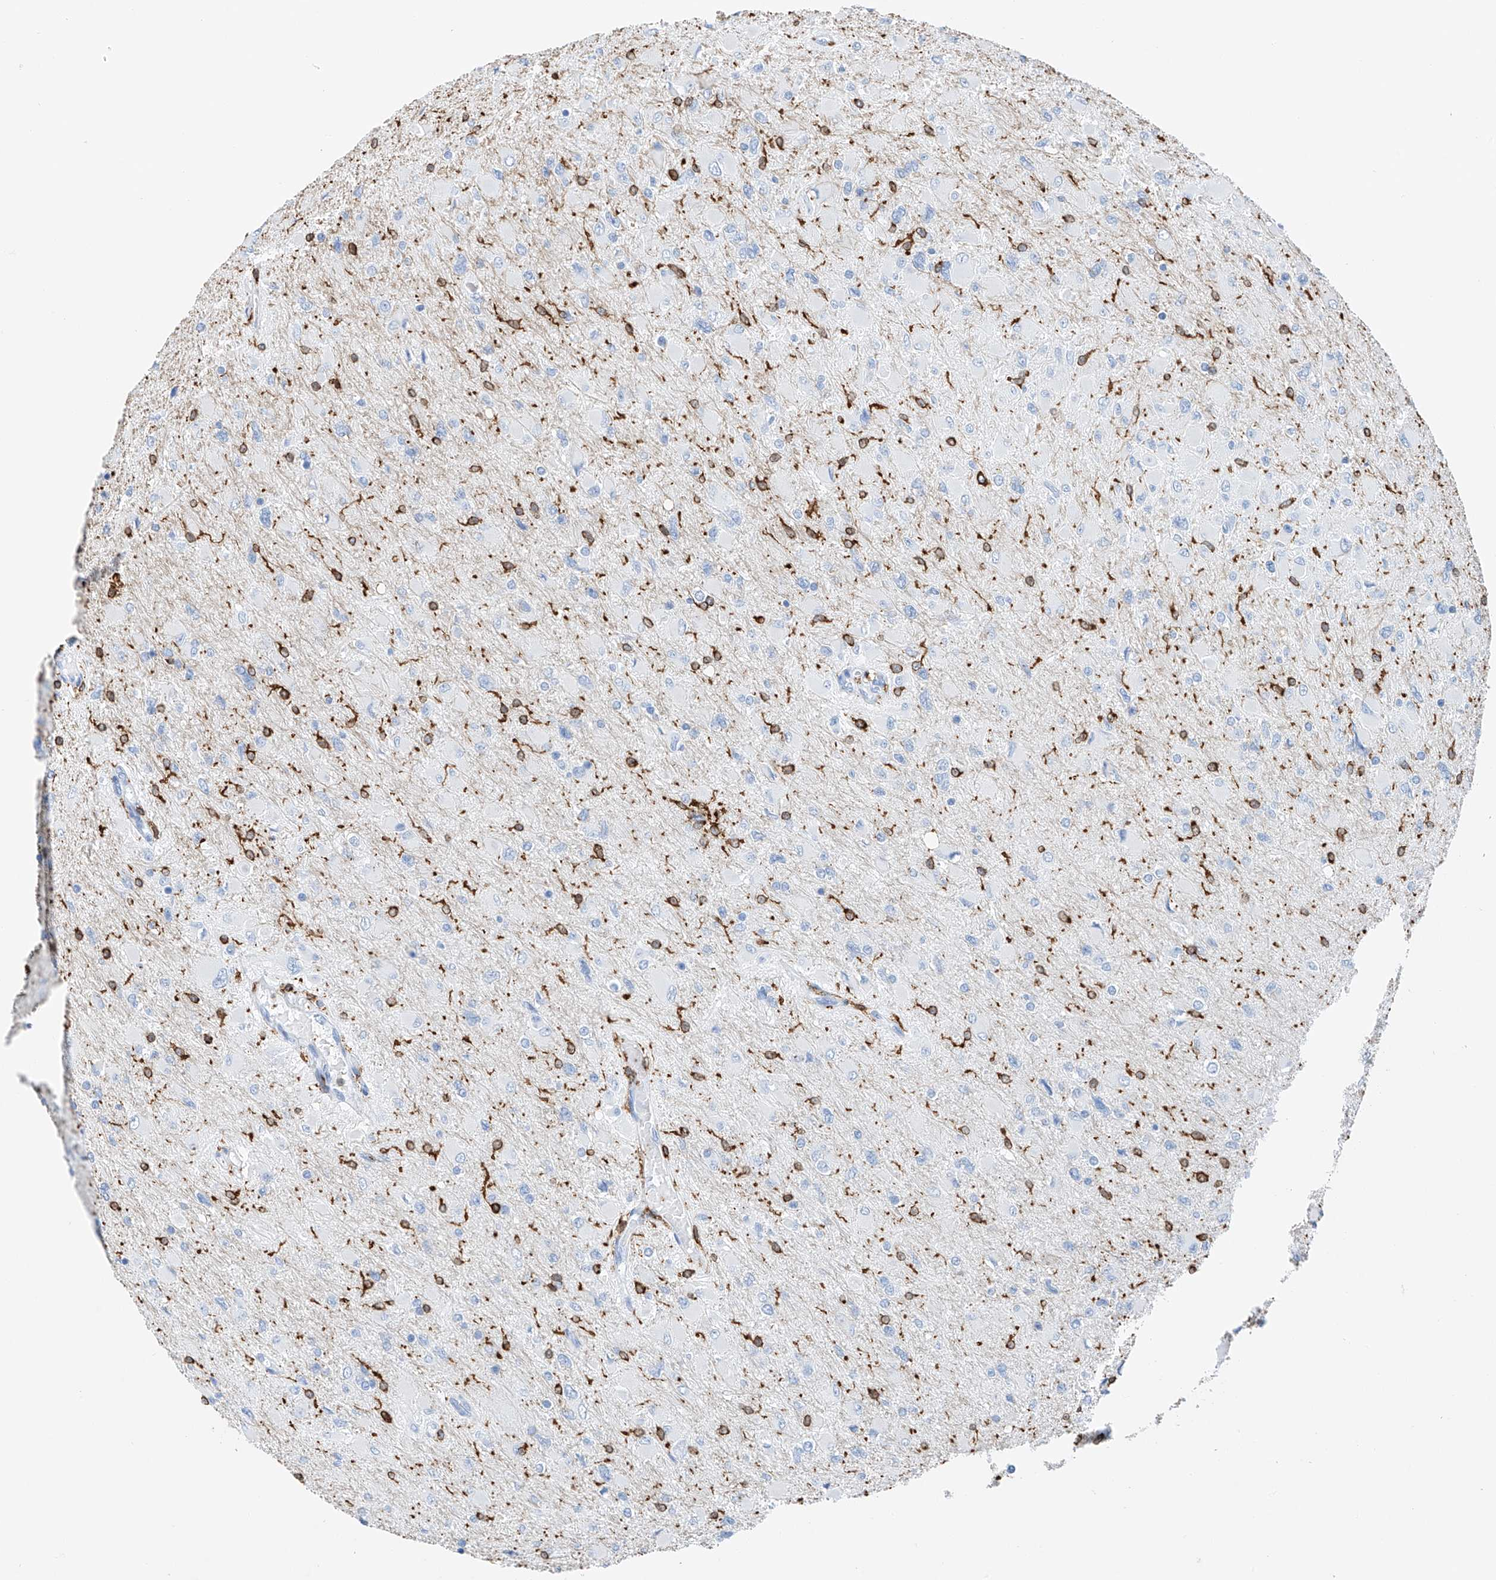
{"staining": {"intensity": "negative", "quantity": "none", "location": "none"}, "tissue": "glioma", "cell_type": "Tumor cells", "image_type": "cancer", "snomed": [{"axis": "morphology", "description": "Glioma, malignant, High grade"}, {"axis": "topography", "description": "Cerebral cortex"}], "caption": "High power microscopy image of an immunohistochemistry (IHC) micrograph of malignant high-grade glioma, revealing no significant positivity in tumor cells.", "gene": "TBXAS1", "patient": {"sex": "female", "age": 36}}